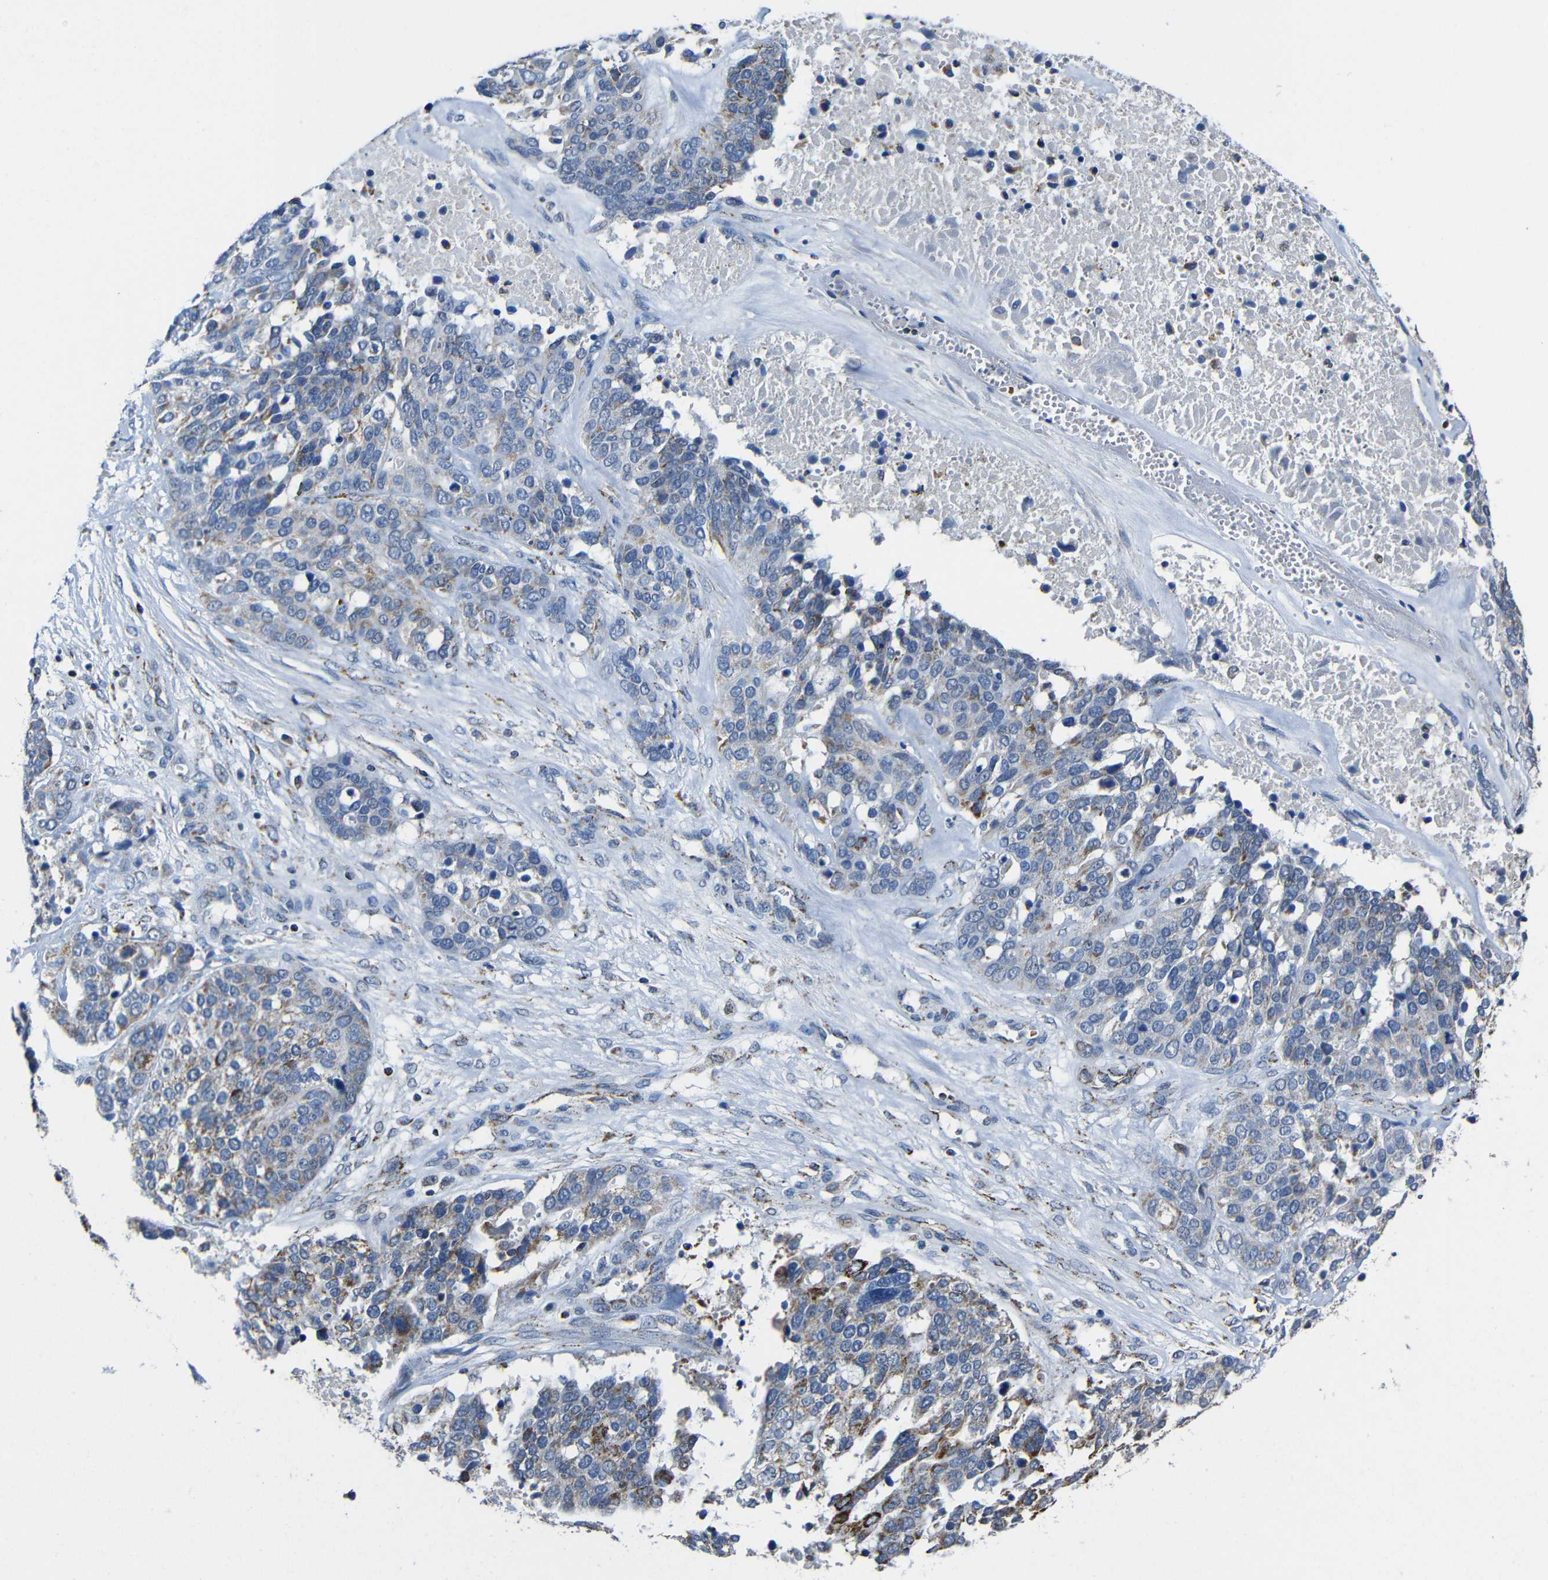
{"staining": {"intensity": "weak", "quantity": "<25%", "location": "cytoplasmic/membranous"}, "tissue": "ovarian cancer", "cell_type": "Tumor cells", "image_type": "cancer", "snomed": [{"axis": "morphology", "description": "Cystadenocarcinoma, serous, NOS"}, {"axis": "topography", "description": "Ovary"}], "caption": "IHC micrograph of neoplastic tissue: ovarian cancer (serous cystadenocarcinoma) stained with DAB displays no significant protein expression in tumor cells.", "gene": "CA5B", "patient": {"sex": "female", "age": 44}}